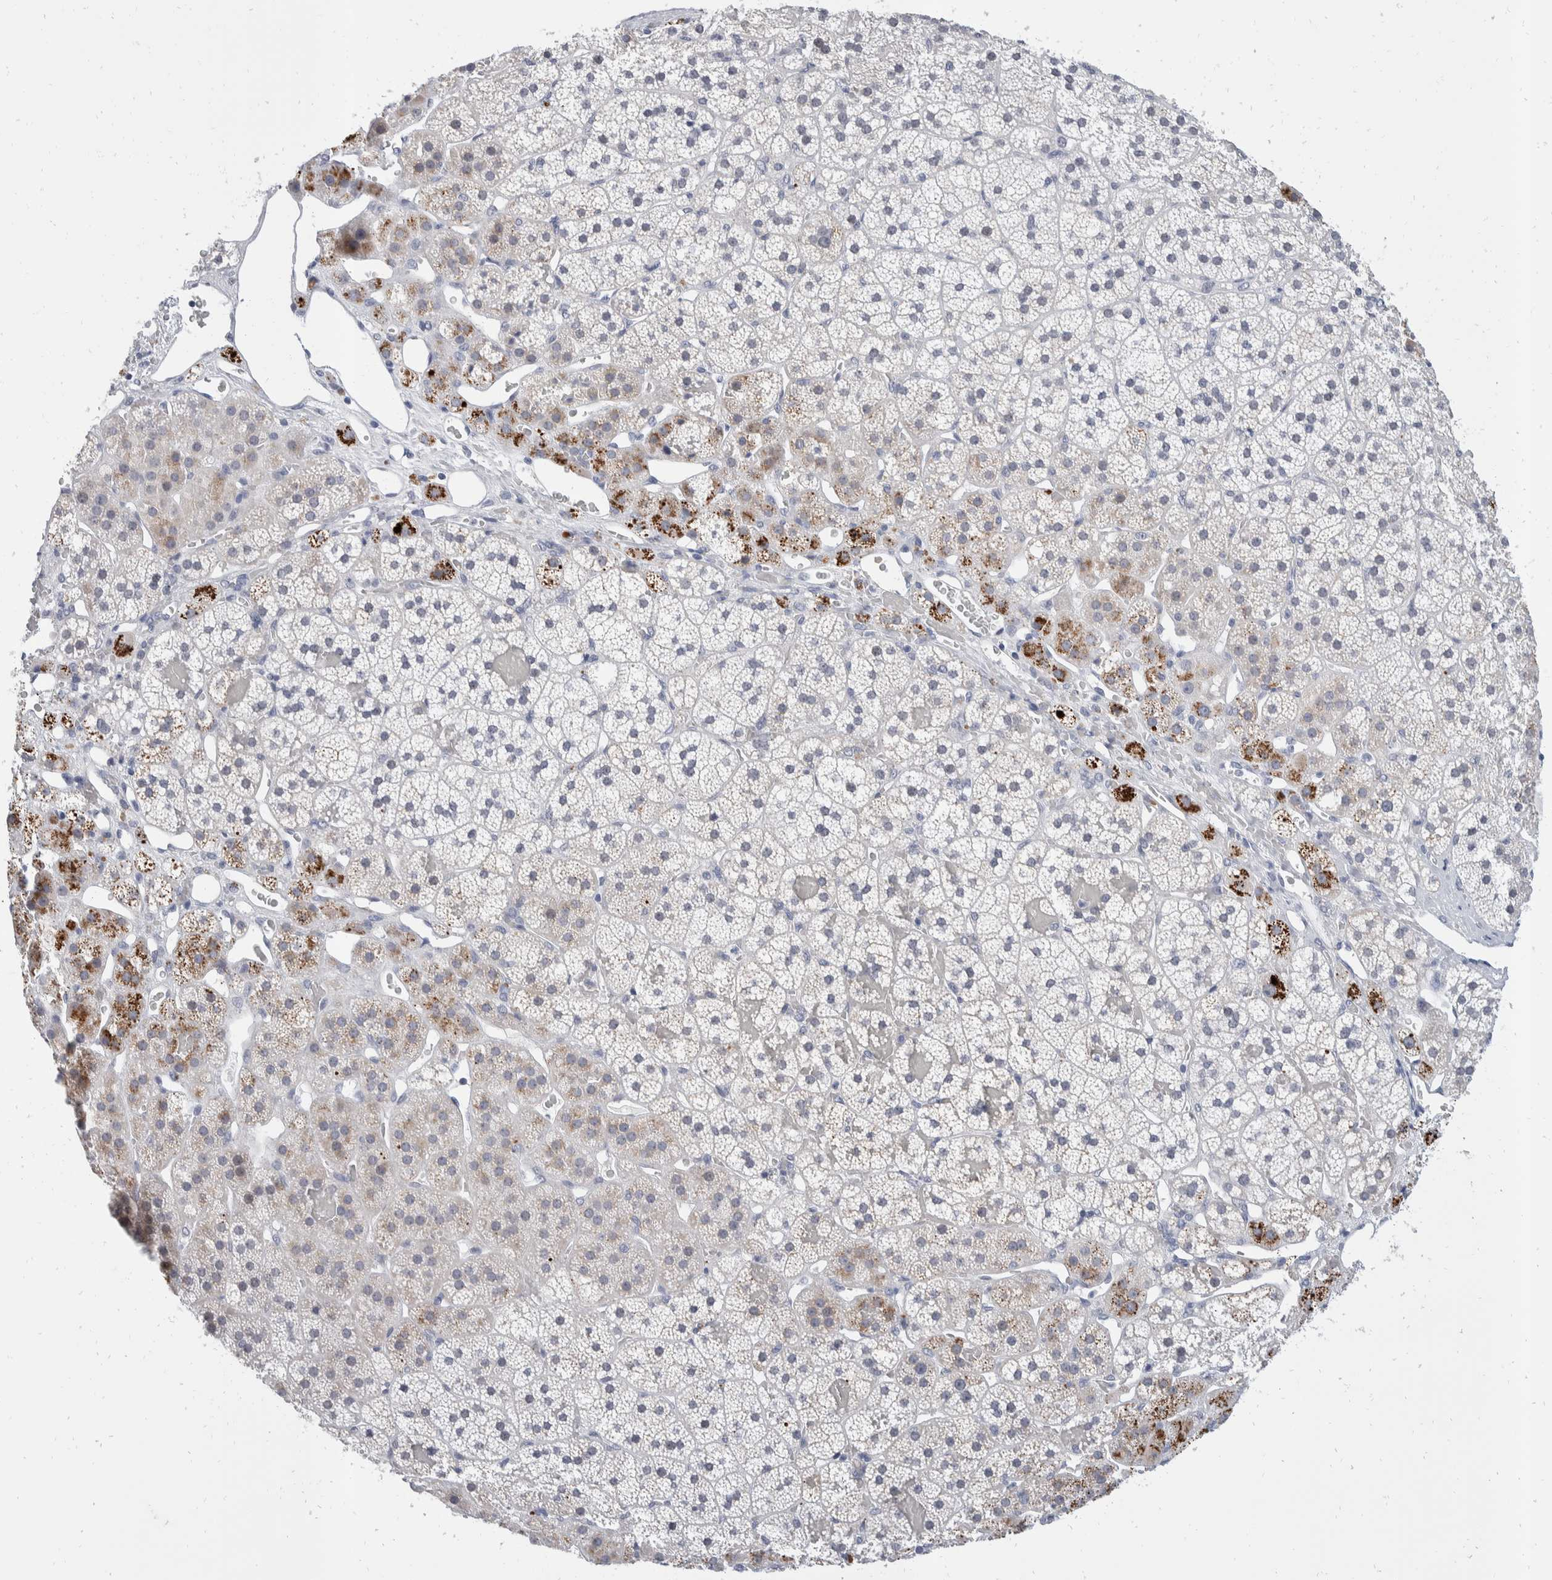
{"staining": {"intensity": "strong", "quantity": "<25%", "location": "cytoplasmic/membranous"}, "tissue": "adrenal gland", "cell_type": "Glandular cells", "image_type": "normal", "snomed": [{"axis": "morphology", "description": "Normal tissue, NOS"}, {"axis": "topography", "description": "Adrenal gland"}], "caption": "Immunohistochemical staining of benign adrenal gland displays <25% levels of strong cytoplasmic/membranous protein staining in approximately <25% of glandular cells.", "gene": "CATSPERD", "patient": {"sex": "female", "age": 44}}